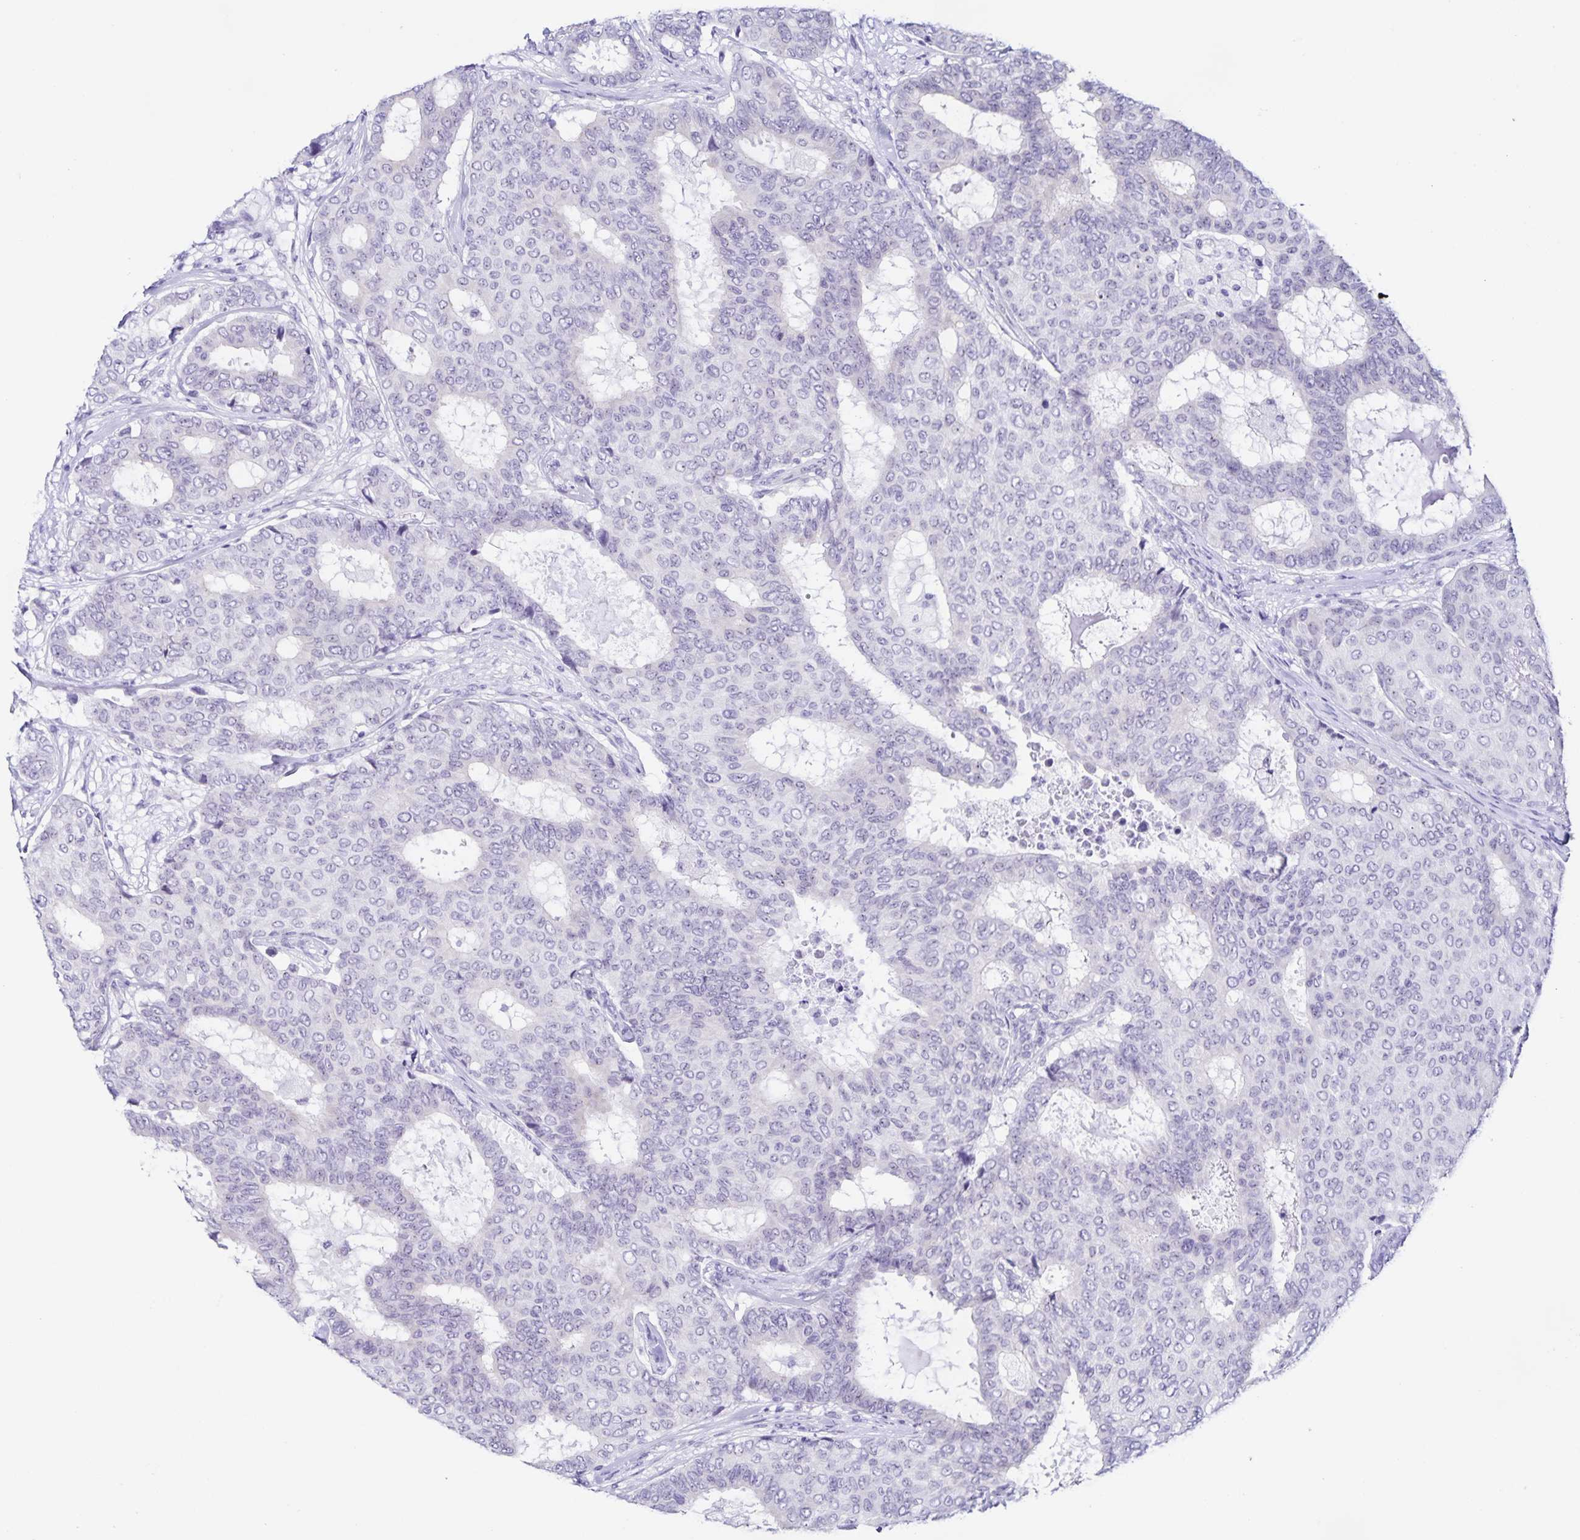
{"staining": {"intensity": "negative", "quantity": "none", "location": "none"}, "tissue": "breast cancer", "cell_type": "Tumor cells", "image_type": "cancer", "snomed": [{"axis": "morphology", "description": "Duct carcinoma"}, {"axis": "topography", "description": "Breast"}], "caption": "Immunohistochemistry photomicrograph of neoplastic tissue: invasive ductal carcinoma (breast) stained with DAB (3,3'-diaminobenzidine) exhibits no significant protein positivity in tumor cells. (DAB (3,3'-diaminobenzidine) immunohistochemistry with hematoxylin counter stain).", "gene": "FAM170A", "patient": {"sex": "female", "age": 75}}